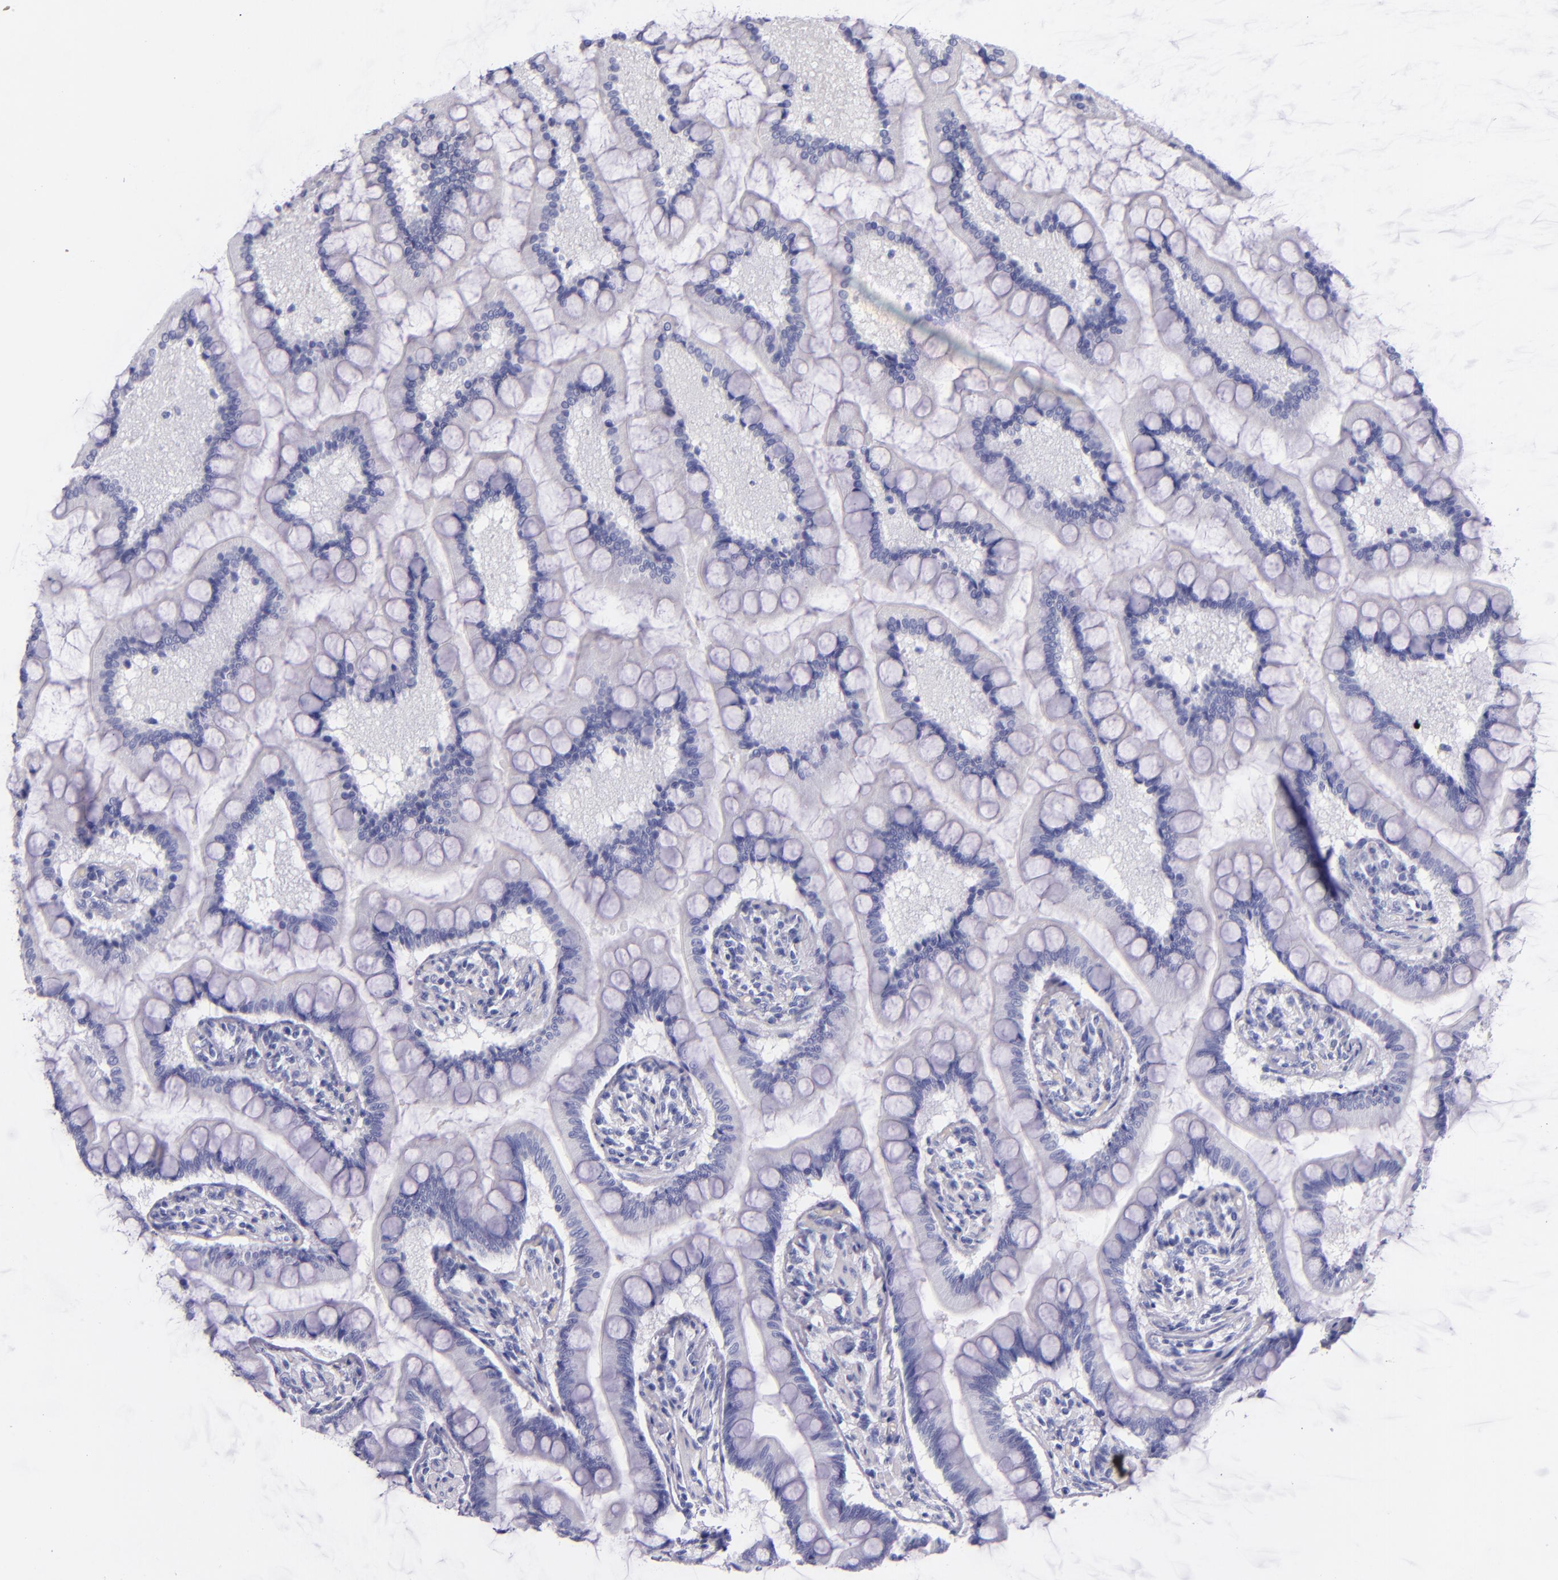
{"staining": {"intensity": "negative", "quantity": "none", "location": "none"}, "tissue": "small intestine", "cell_type": "Glandular cells", "image_type": "normal", "snomed": [{"axis": "morphology", "description": "Normal tissue, NOS"}, {"axis": "topography", "description": "Small intestine"}], "caption": "The photomicrograph shows no significant staining in glandular cells of small intestine.", "gene": "LAG3", "patient": {"sex": "male", "age": 41}}